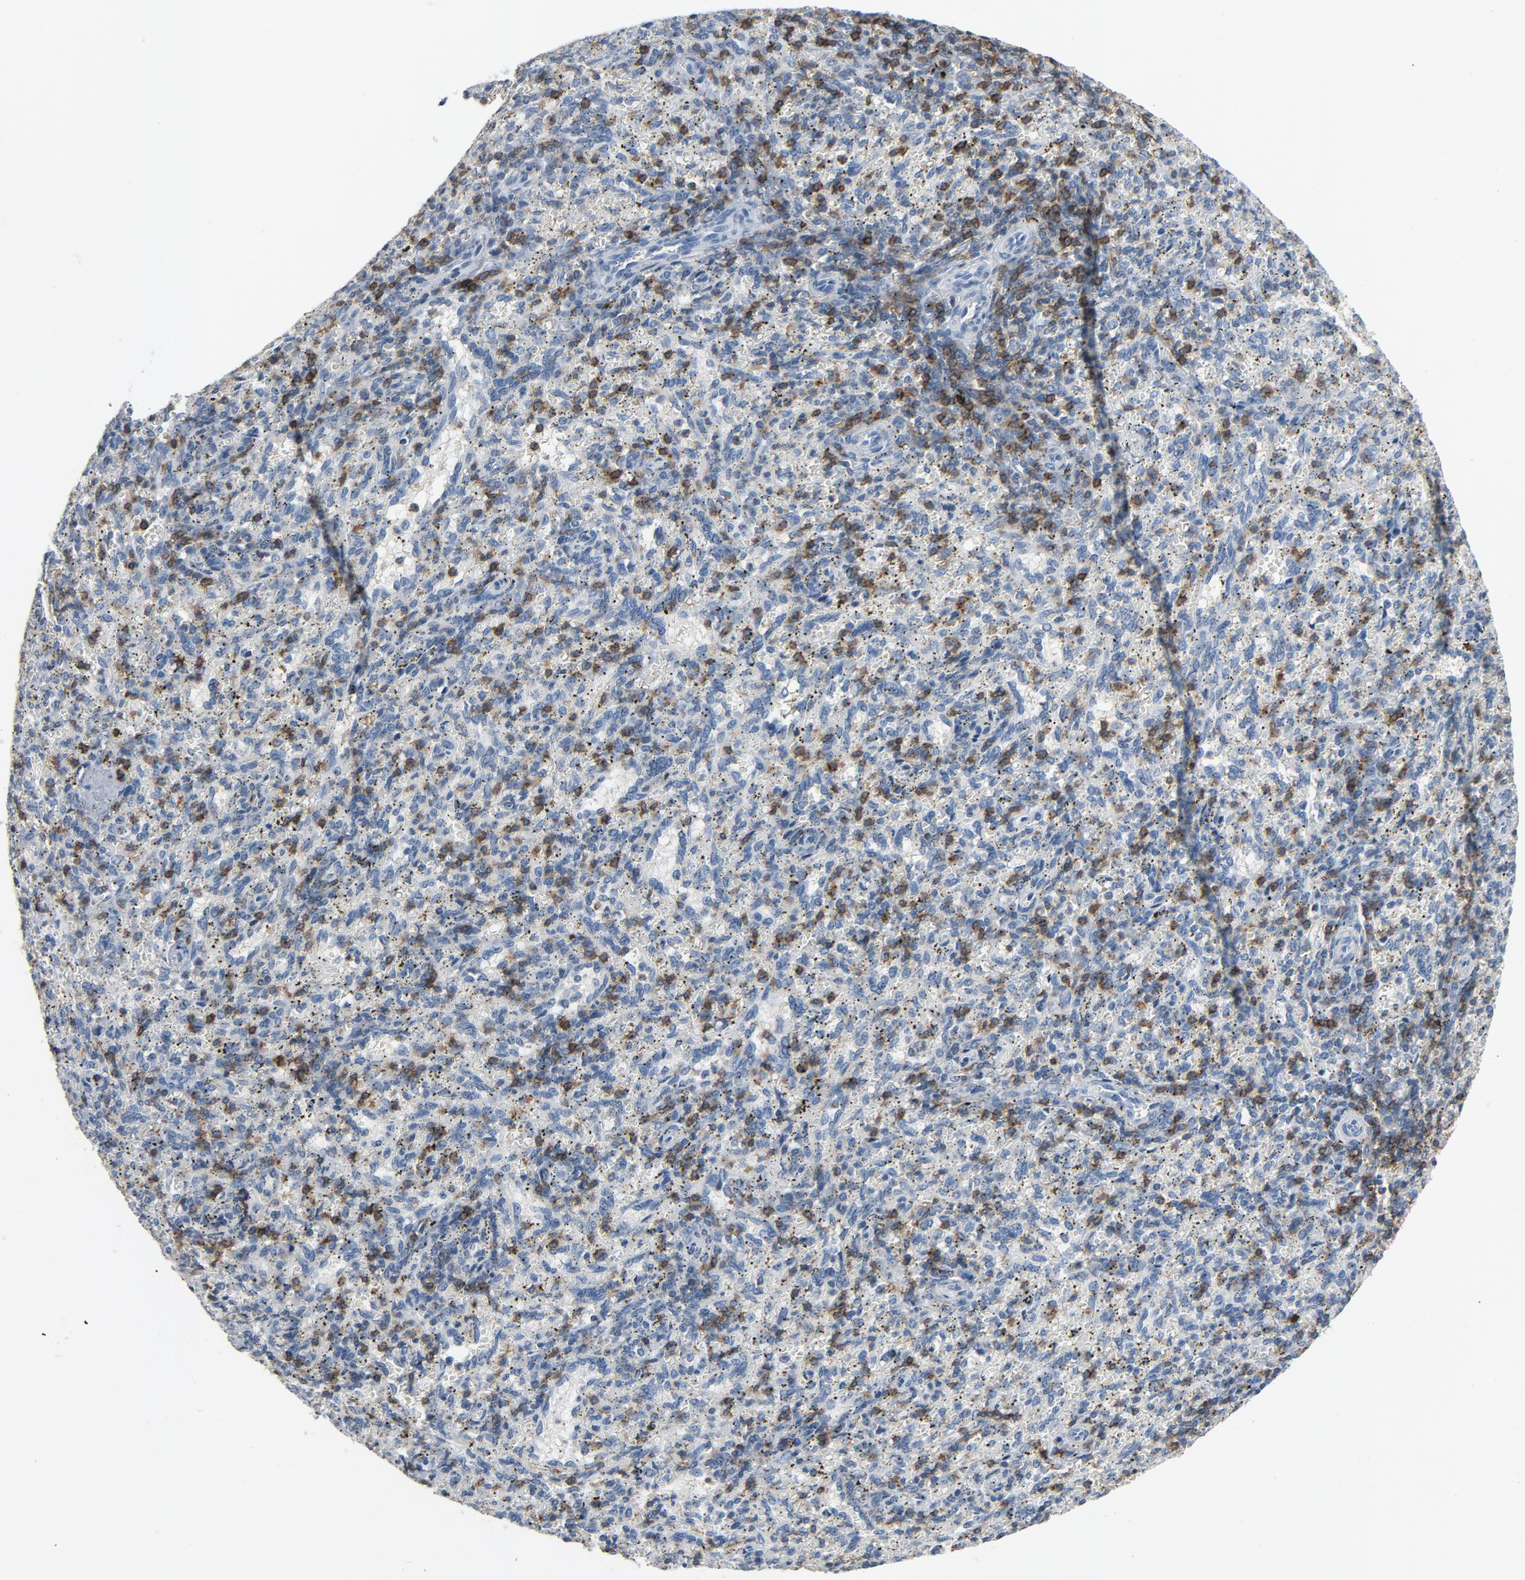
{"staining": {"intensity": "strong", "quantity": "25%-75%", "location": "cytoplasmic/membranous"}, "tissue": "spleen", "cell_type": "Cells in red pulp", "image_type": "normal", "snomed": [{"axis": "morphology", "description": "Normal tissue, NOS"}, {"axis": "topography", "description": "Spleen"}], "caption": "Immunohistochemistry (IHC) histopathology image of unremarkable spleen: spleen stained using IHC shows high levels of strong protein expression localized specifically in the cytoplasmic/membranous of cells in red pulp, appearing as a cytoplasmic/membranous brown color.", "gene": "LCK", "patient": {"sex": "female", "age": 10}}